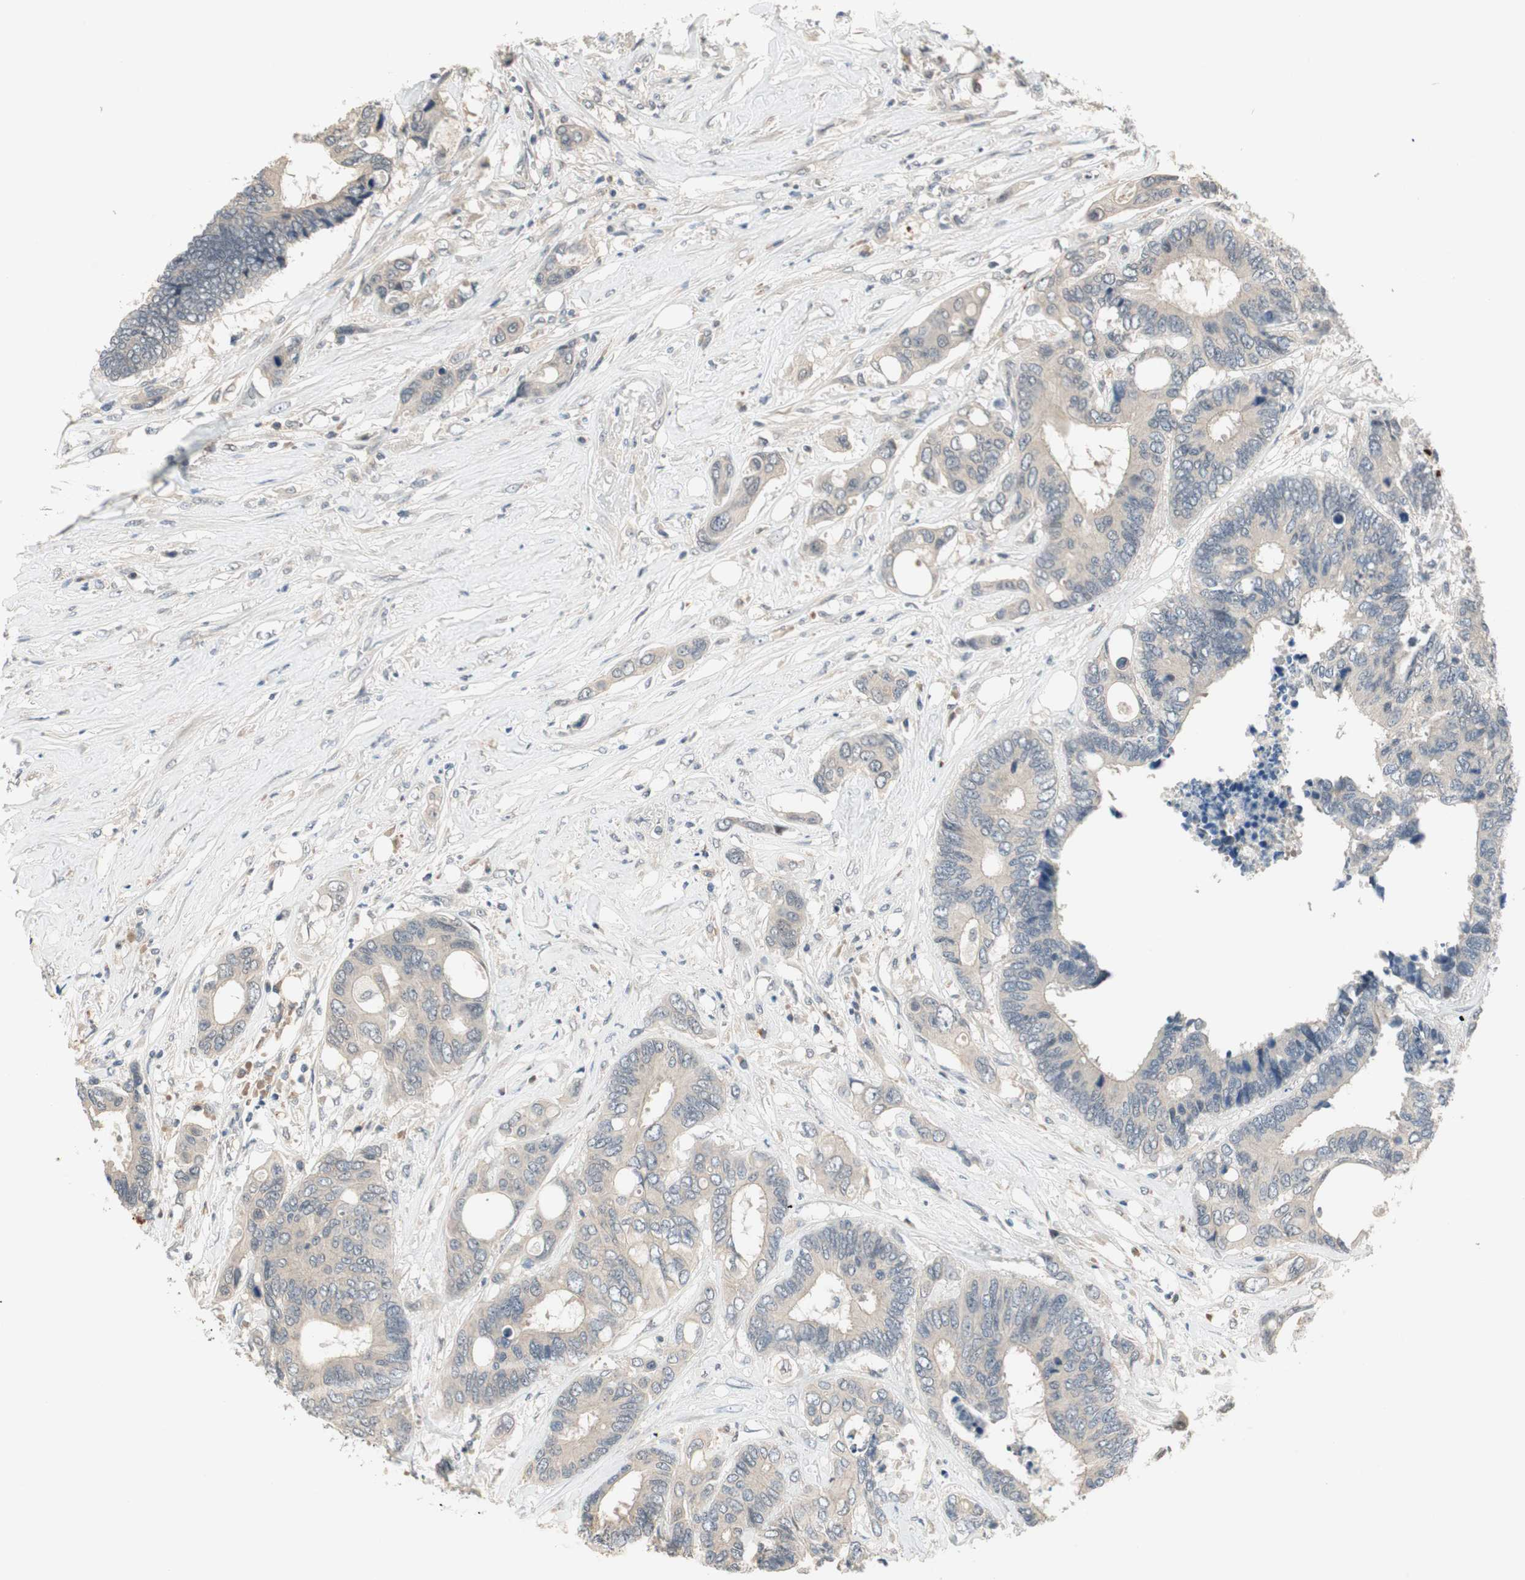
{"staining": {"intensity": "negative", "quantity": "none", "location": "none"}, "tissue": "colorectal cancer", "cell_type": "Tumor cells", "image_type": "cancer", "snomed": [{"axis": "morphology", "description": "Adenocarcinoma, NOS"}, {"axis": "topography", "description": "Rectum"}], "caption": "Tumor cells show no significant positivity in adenocarcinoma (colorectal).", "gene": "RNGTT", "patient": {"sex": "male", "age": 55}}